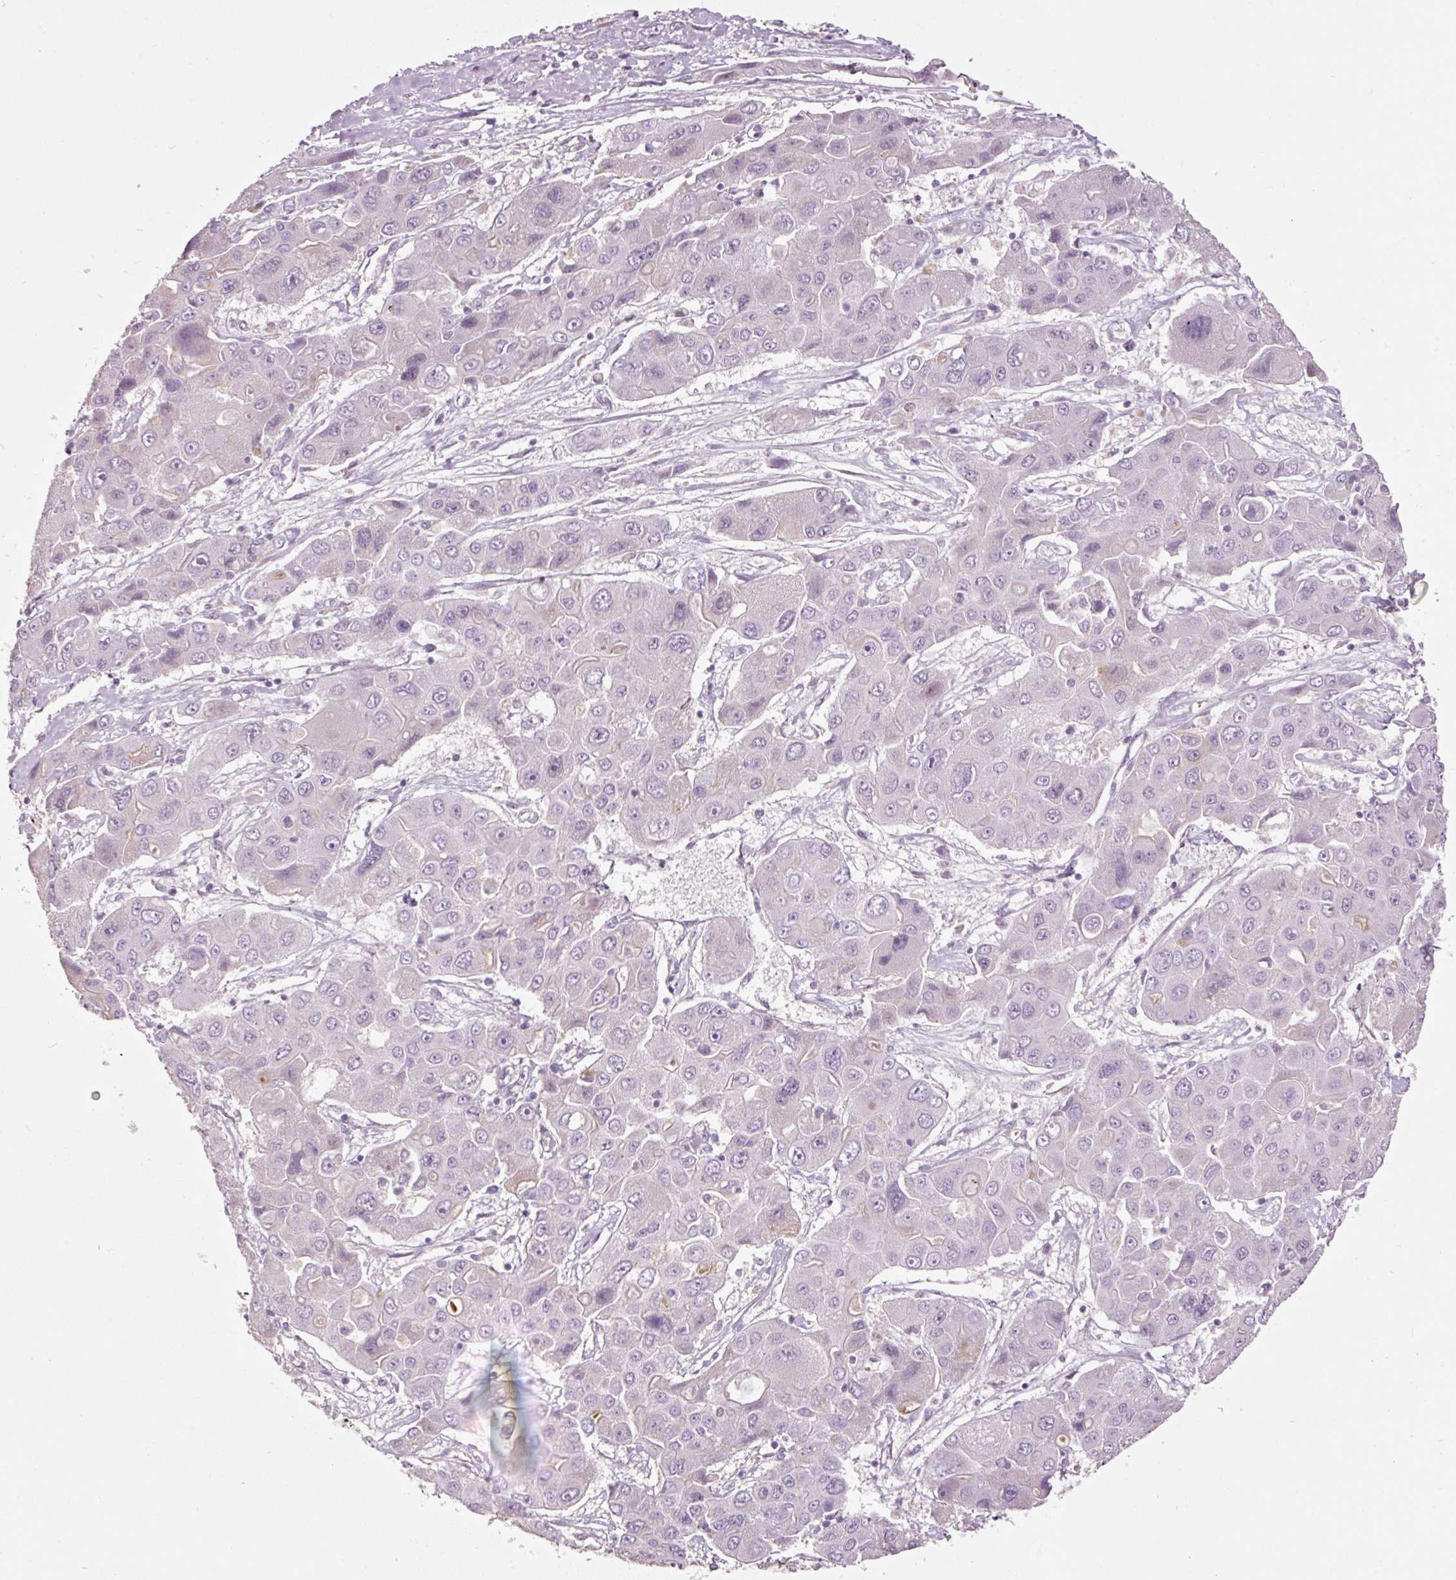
{"staining": {"intensity": "negative", "quantity": "none", "location": "none"}, "tissue": "liver cancer", "cell_type": "Tumor cells", "image_type": "cancer", "snomed": [{"axis": "morphology", "description": "Cholangiocarcinoma"}, {"axis": "topography", "description": "Liver"}], "caption": "Liver cholangiocarcinoma was stained to show a protein in brown. There is no significant expression in tumor cells.", "gene": "MUC5AC", "patient": {"sex": "male", "age": 67}}